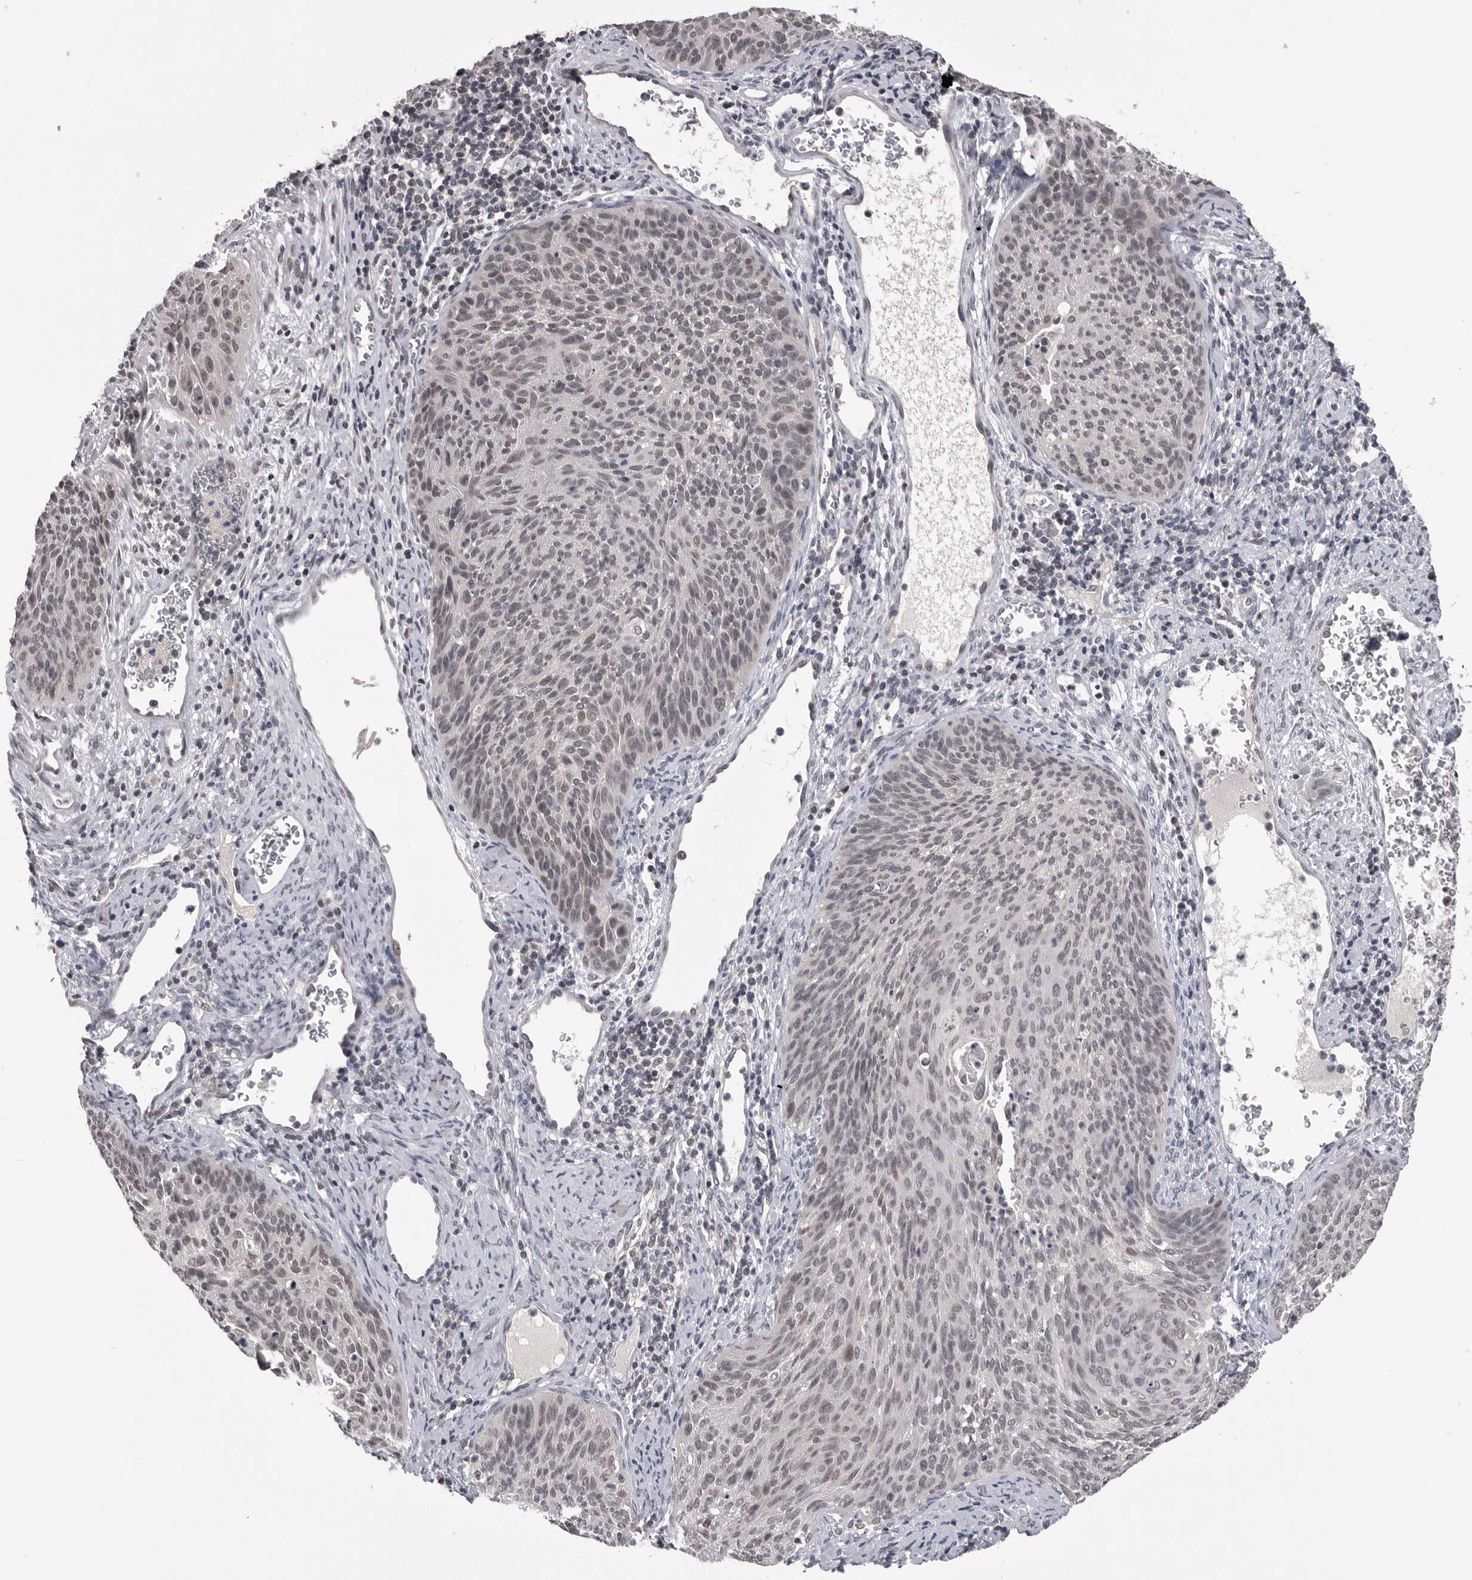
{"staining": {"intensity": "weak", "quantity": ">75%", "location": "nuclear"}, "tissue": "cervical cancer", "cell_type": "Tumor cells", "image_type": "cancer", "snomed": [{"axis": "morphology", "description": "Squamous cell carcinoma, NOS"}, {"axis": "topography", "description": "Cervix"}], "caption": "Immunohistochemical staining of human cervical squamous cell carcinoma demonstrates low levels of weak nuclear staining in about >75% of tumor cells.", "gene": "DLG2", "patient": {"sex": "female", "age": 55}}